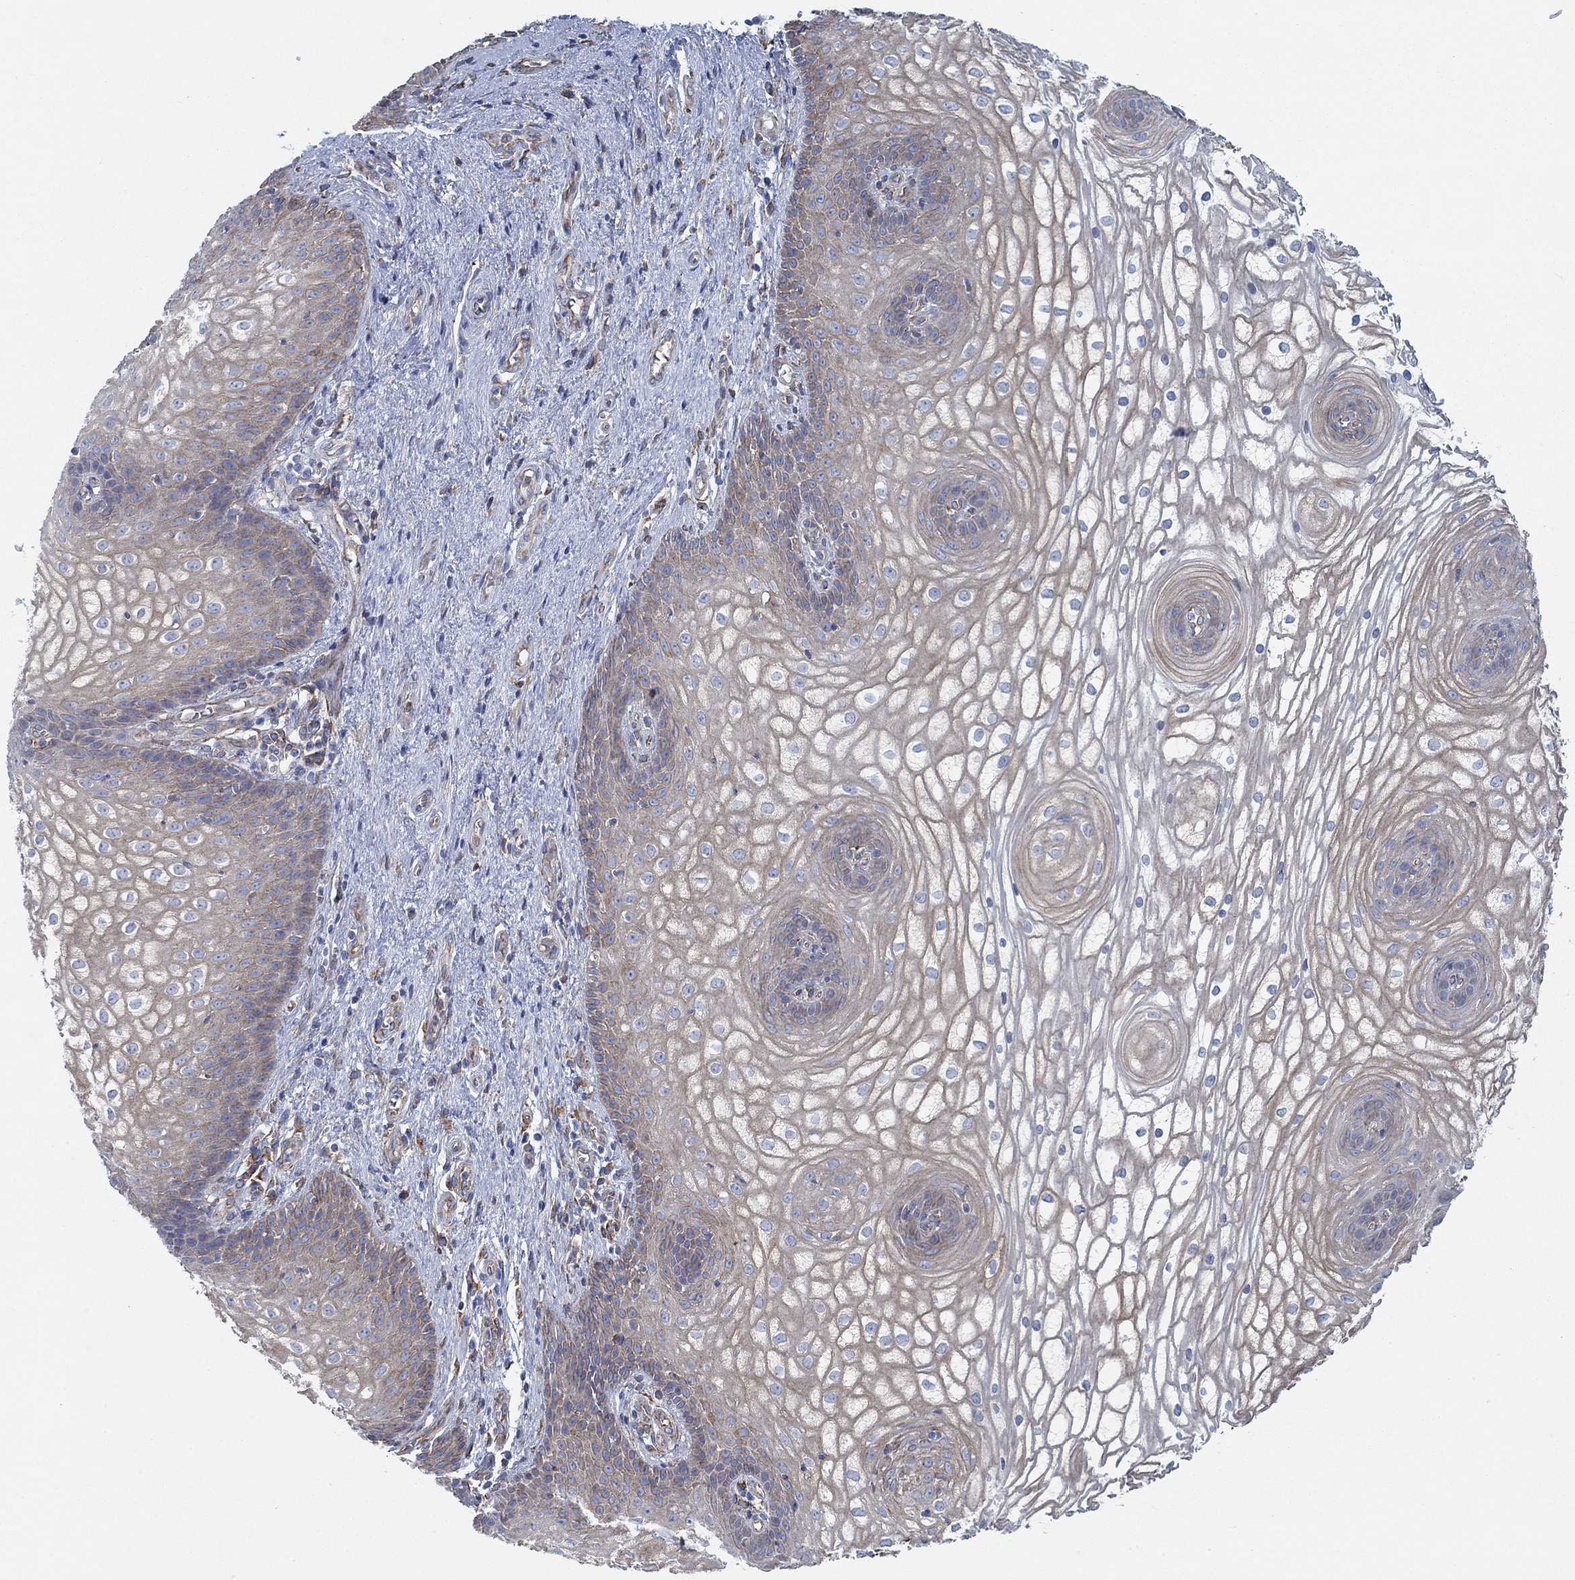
{"staining": {"intensity": "moderate", "quantity": "<25%", "location": "cytoplasmic/membranous"}, "tissue": "vagina", "cell_type": "Squamous epithelial cells", "image_type": "normal", "snomed": [{"axis": "morphology", "description": "Normal tissue, NOS"}, {"axis": "topography", "description": "Vagina"}], "caption": "Approximately <25% of squamous epithelial cells in unremarkable human vagina show moderate cytoplasmic/membranous protein positivity as visualized by brown immunohistochemical staining.", "gene": "STC2", "patient": {"sex": "female", "age": 34}}